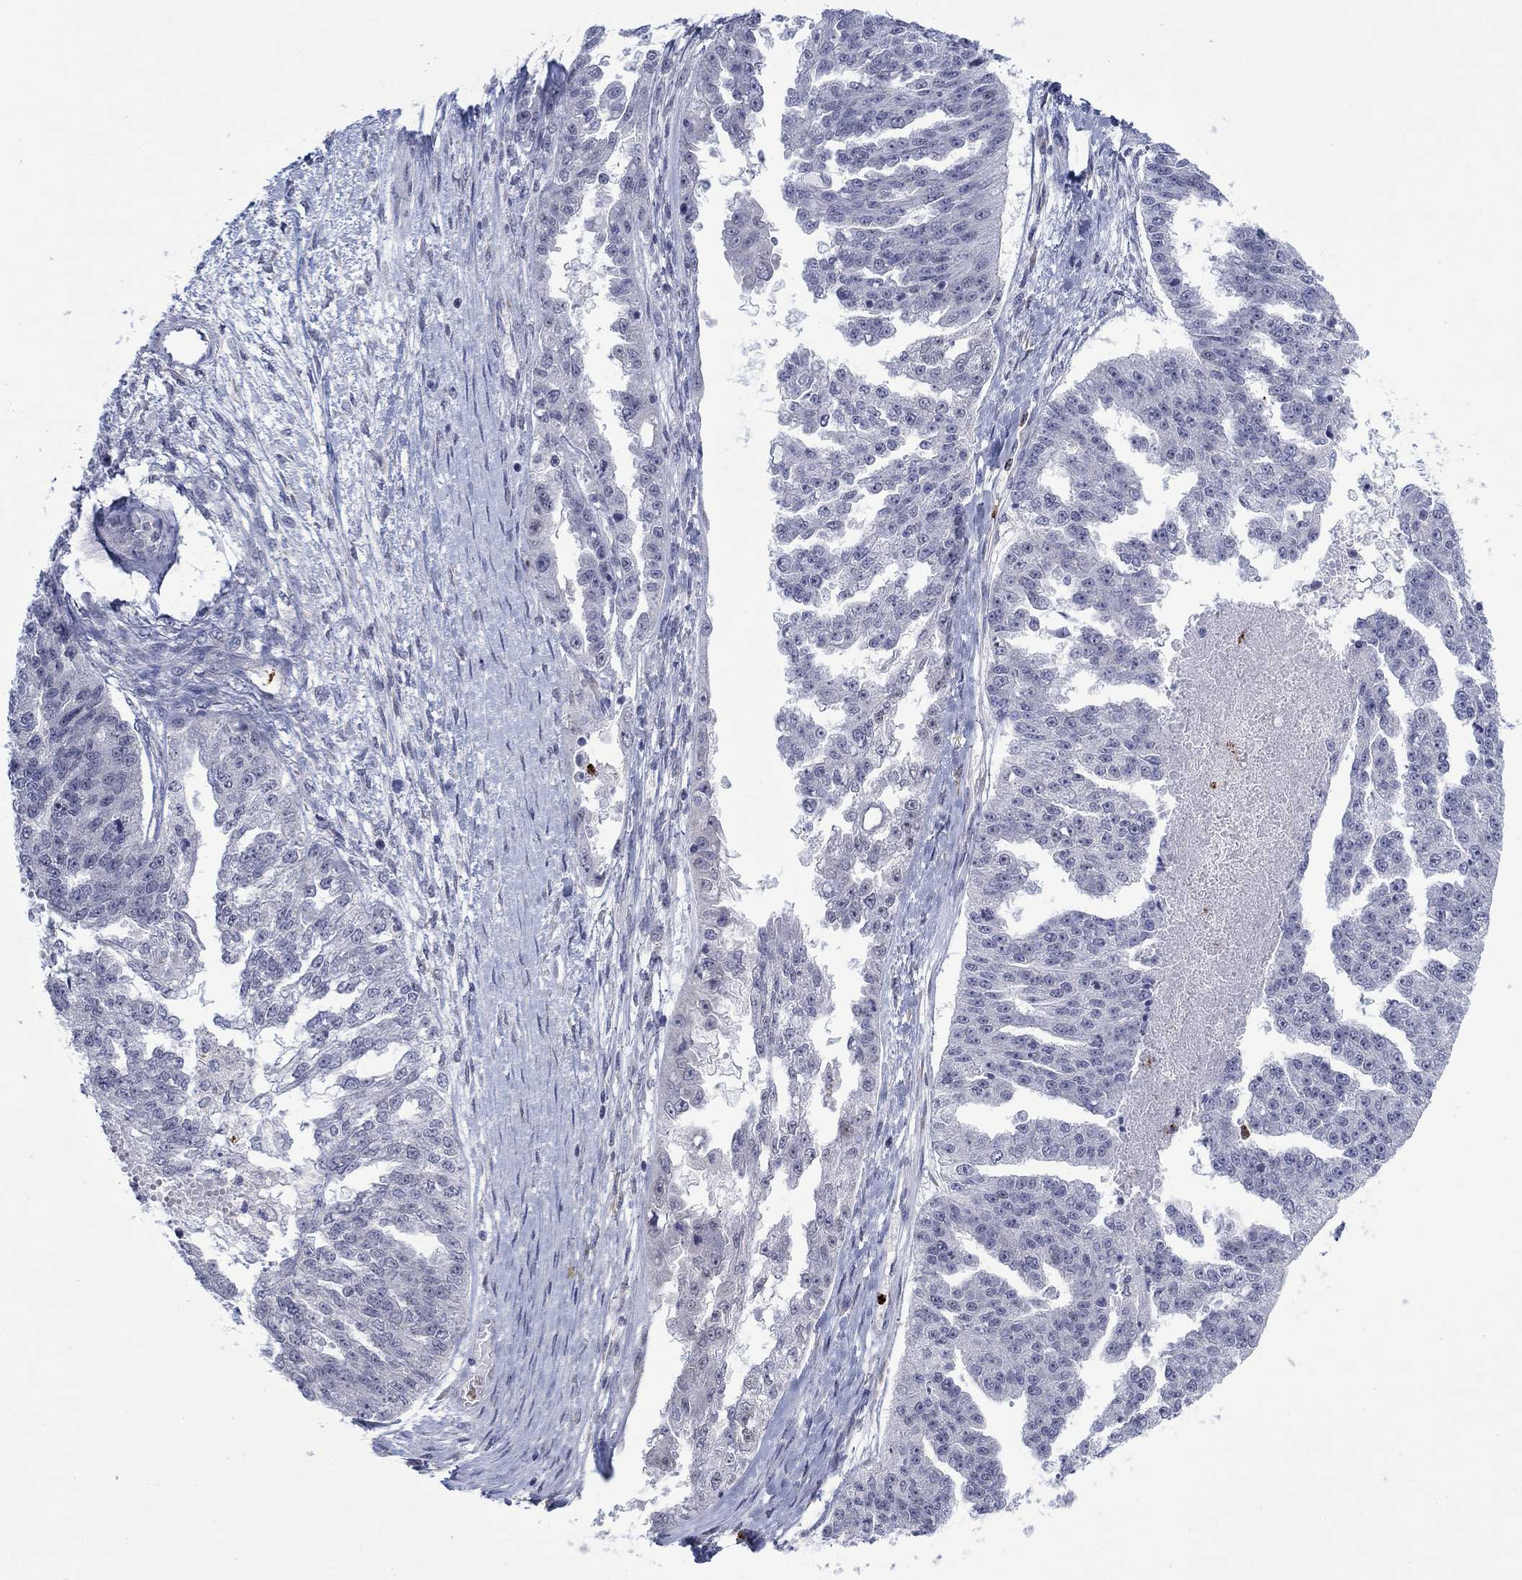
{"staining": {"intensity": "negative", "quantity": "none", "location": "none"}, "tissue": "ovarian cancer", "cell_type": "Tumor cells", "image_type": "cancer", "snomed": [{"axis": "morphology", "description": "Cystadenocarcinoma, serous, NOS"}, {"axis": "topography", "description": "Ovary"}], "caption": "Serous cystadenocarcinoma (ovarian) was stained to show a protein in brown. There is no significant expression in tumor cells.", "gene": "MTRFR", "patient": {"sex": "female", "age": 58}}